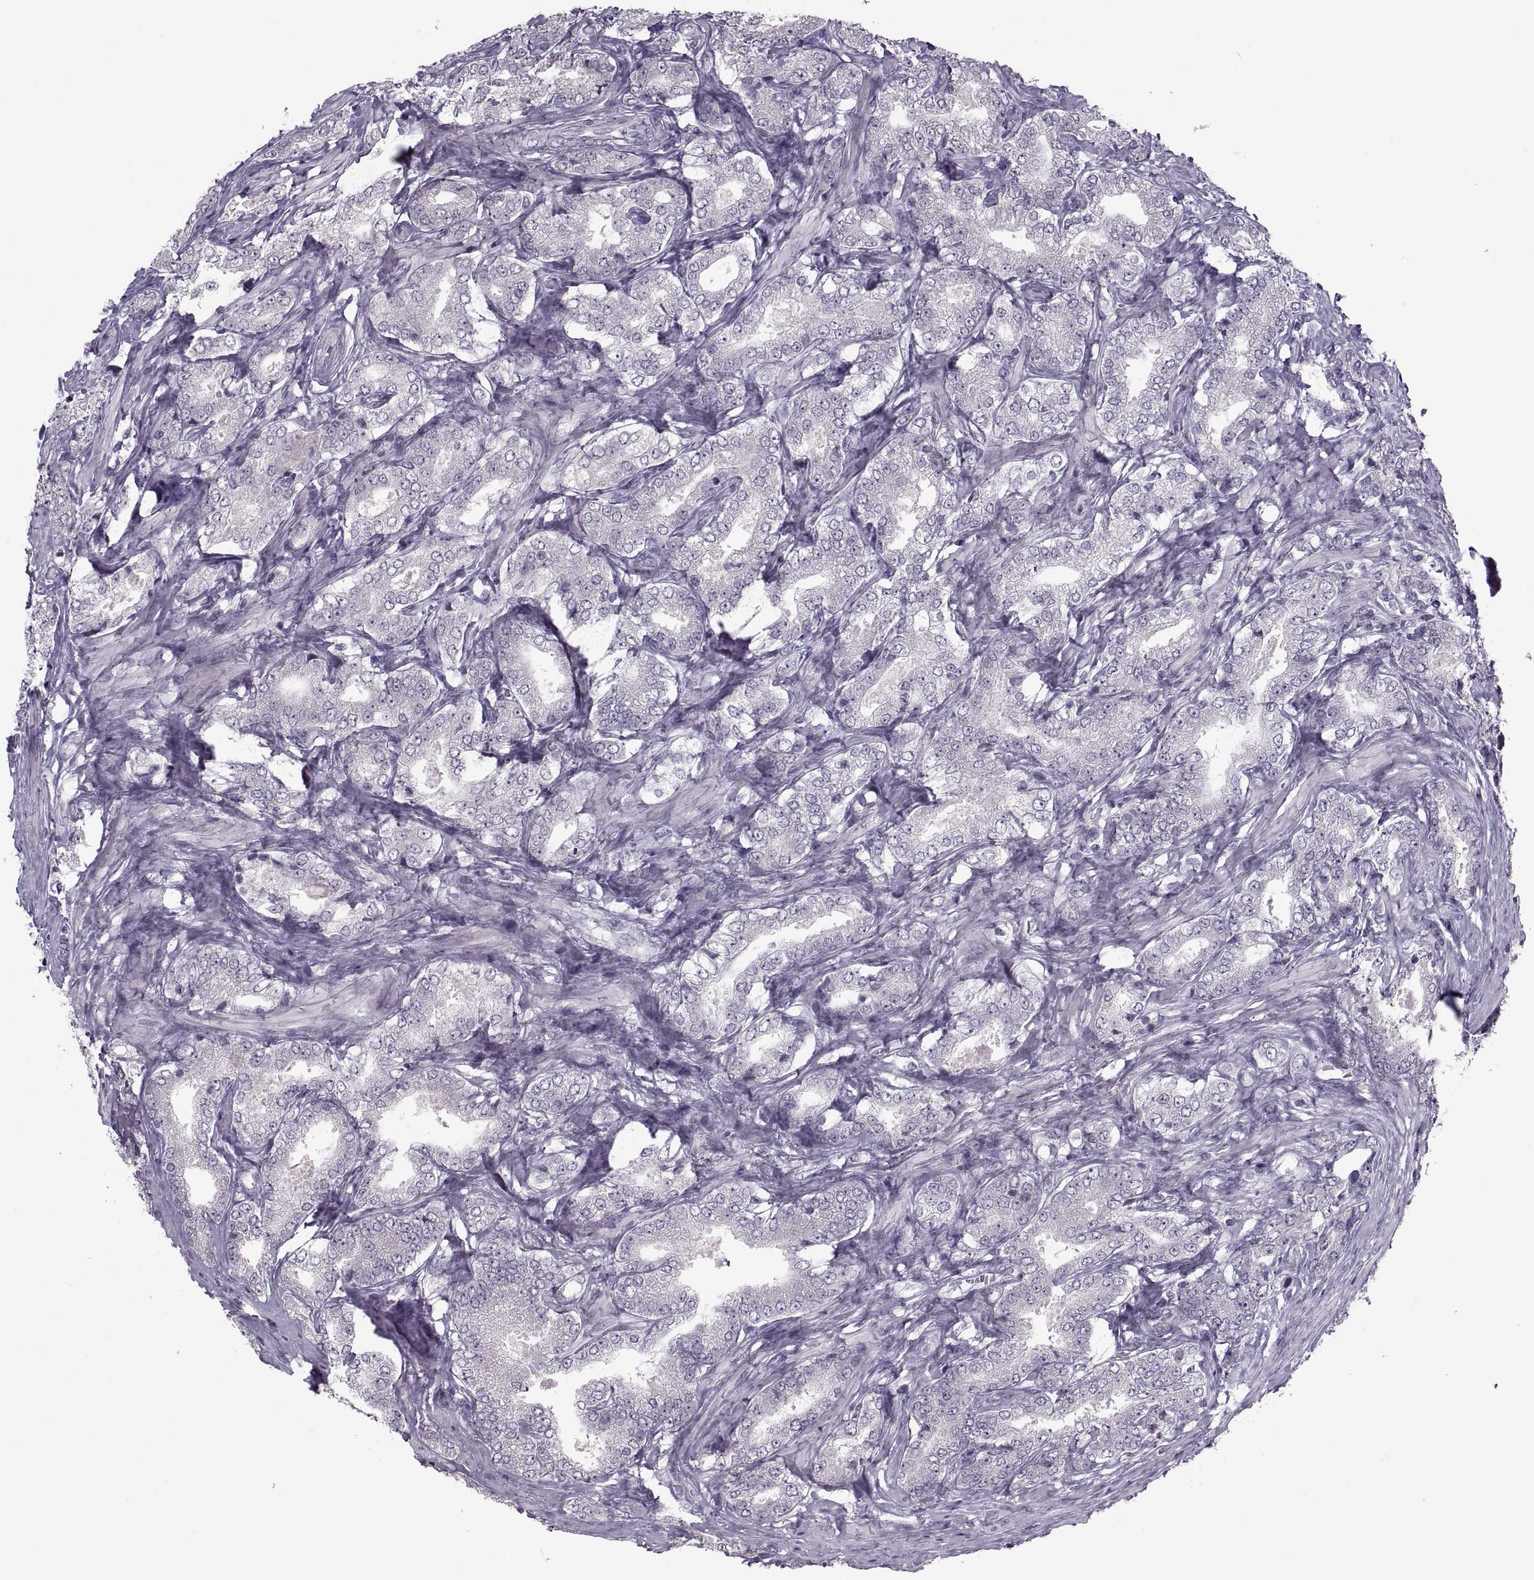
{"staining": {"intensity": "negative", "quantity": "none", "location": "none"}, "tissue": "prostate cancer", "cell_type": "Tumor cells", "image_type": "cancer", "snomed": [{"axis": "morphology", "description": "Adenocarcinoma, NOS"}, {"axis": "topography", "description": "Prostate"}], "caption": "IHC photomicrograph of prostate cancer (adenocarcinoma) stained for a protein (brown), which exhibits no positivity in tumor cells.", "gene": "MGAT4D", "patient": {"sex": "male", "age": 64}}